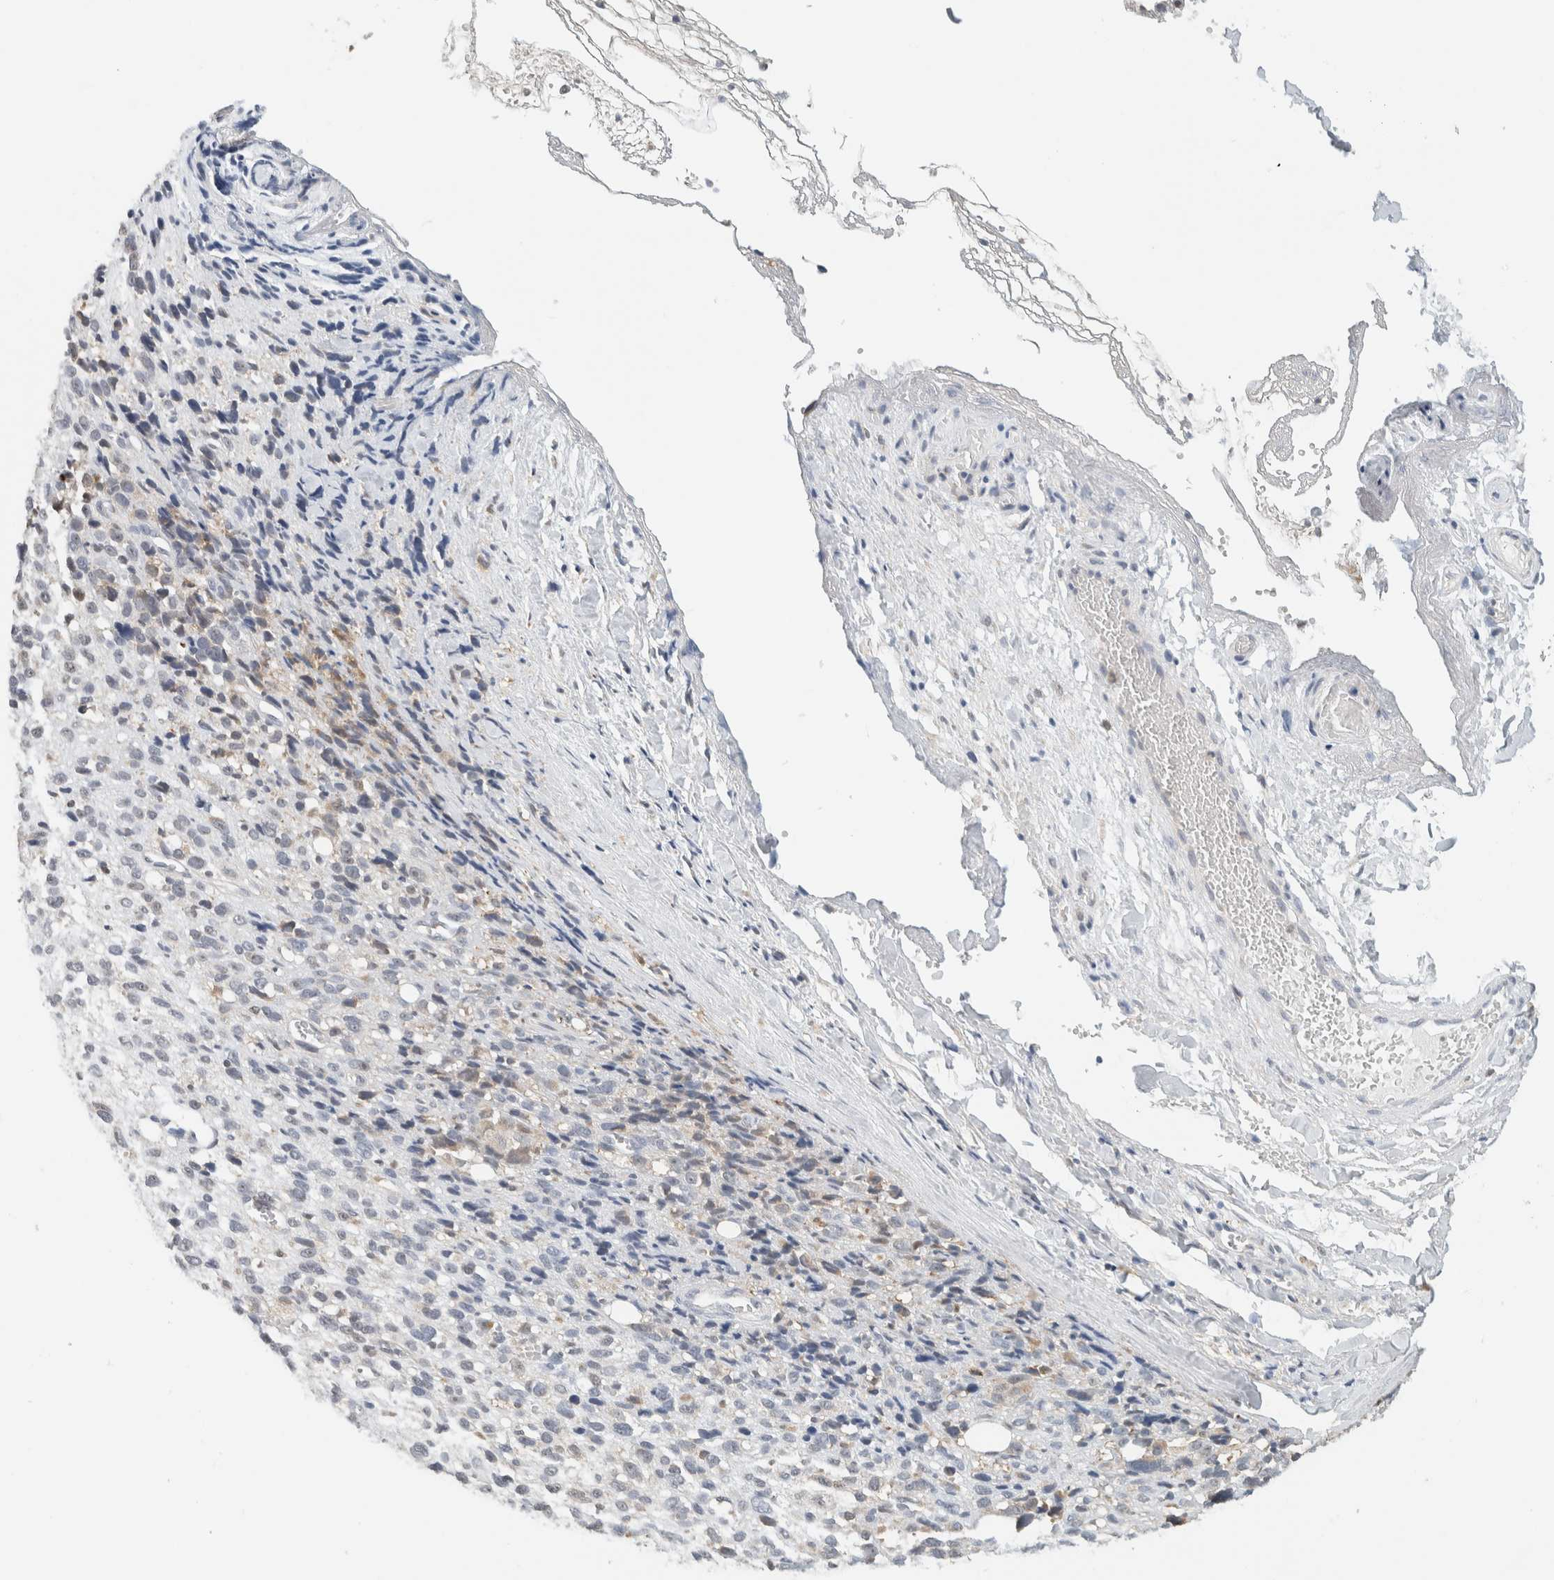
{"staining": {"intensity": "negative", "quantity": "none", "location": "none"}, "tissue": "melanoma", "cell_type": "Tumor cells", "image_type": "cancer", "snomed": [{"axis": "morphology", "description": "Malignant melanoma, NOS"}, {"axis": "topography", "description": "Skin"}], "caption": "There is no significant positivity in tumor cells of malignant melanoma.", "gene": "CAPG", "patient": {"sex": "female", "age": 55}}